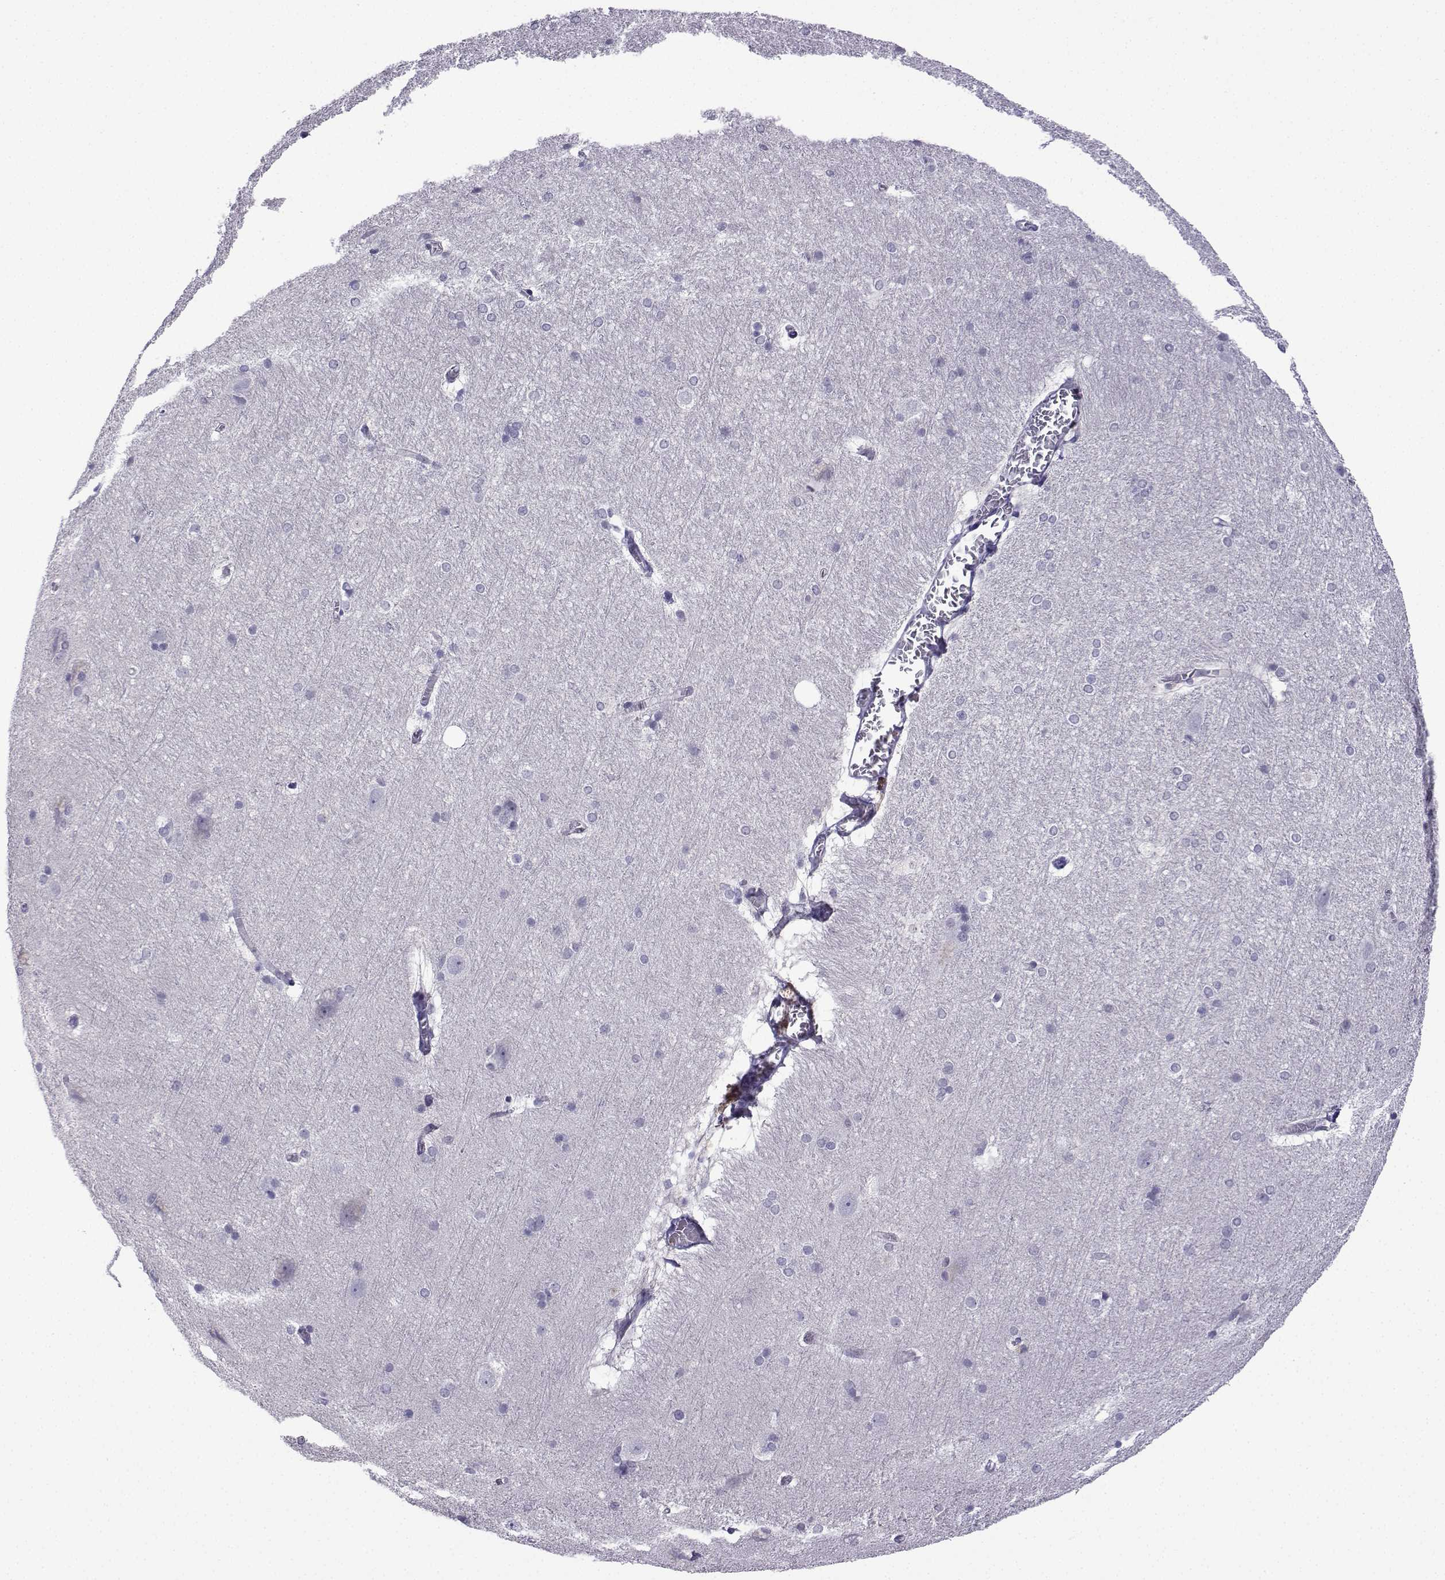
{"staining": {"intensity": "negative", "quantity": "none", "location": "none"}, "tissue": "hippocampus", "cell_type": "Glial cells", "image_type": "normal", "snomed": [{"axis": "morphology", "description": "Normal tissue, NOS"}, {"axis": "topography", "description": "Cerebral cortex"}, {"axis": "topography", "description": "Hippocampus"}], "caption": "Glial cells show no significant protein staining in benign hippocampus.", "gene": "INCENP", "patient": {"sex": "female", "age": 19}}